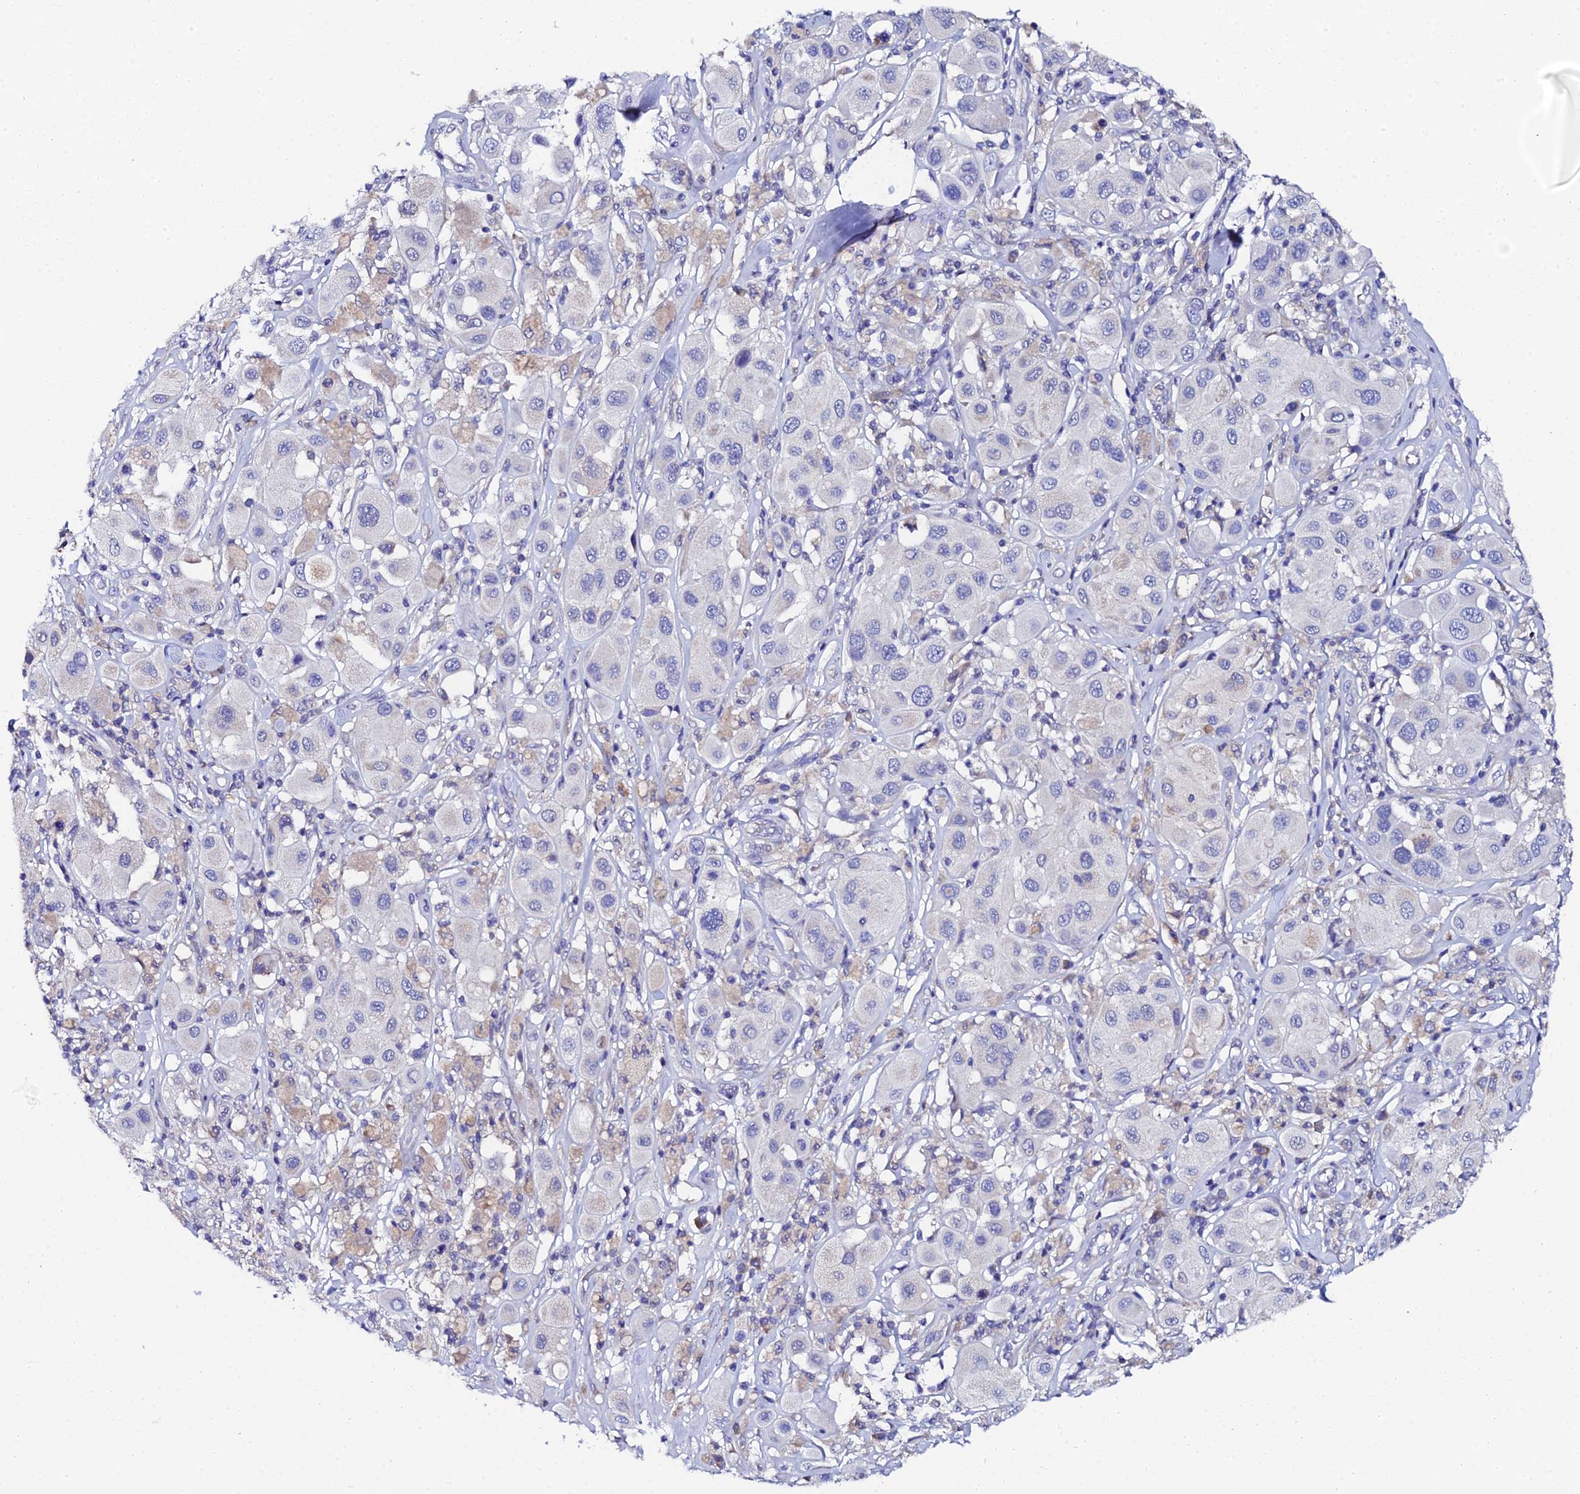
{"staining": {"intensity": "negative", "quantity": "none", "location": "none"}, "tissue": "melanoma", "cell_type": "Tumor cells", "image_type": "cancer", "snomed": [{"axis": "morphology", "description": "Malignant melanoma, Metastatic site"}, {"axis": "topography", "description": "Skin"}], "caption": "Tumor cells show no significant protein positivity in malignant melanoma (metastatic site).", "gene": "UBE2L3", "patient": {"sex": "male", "age": 41}}